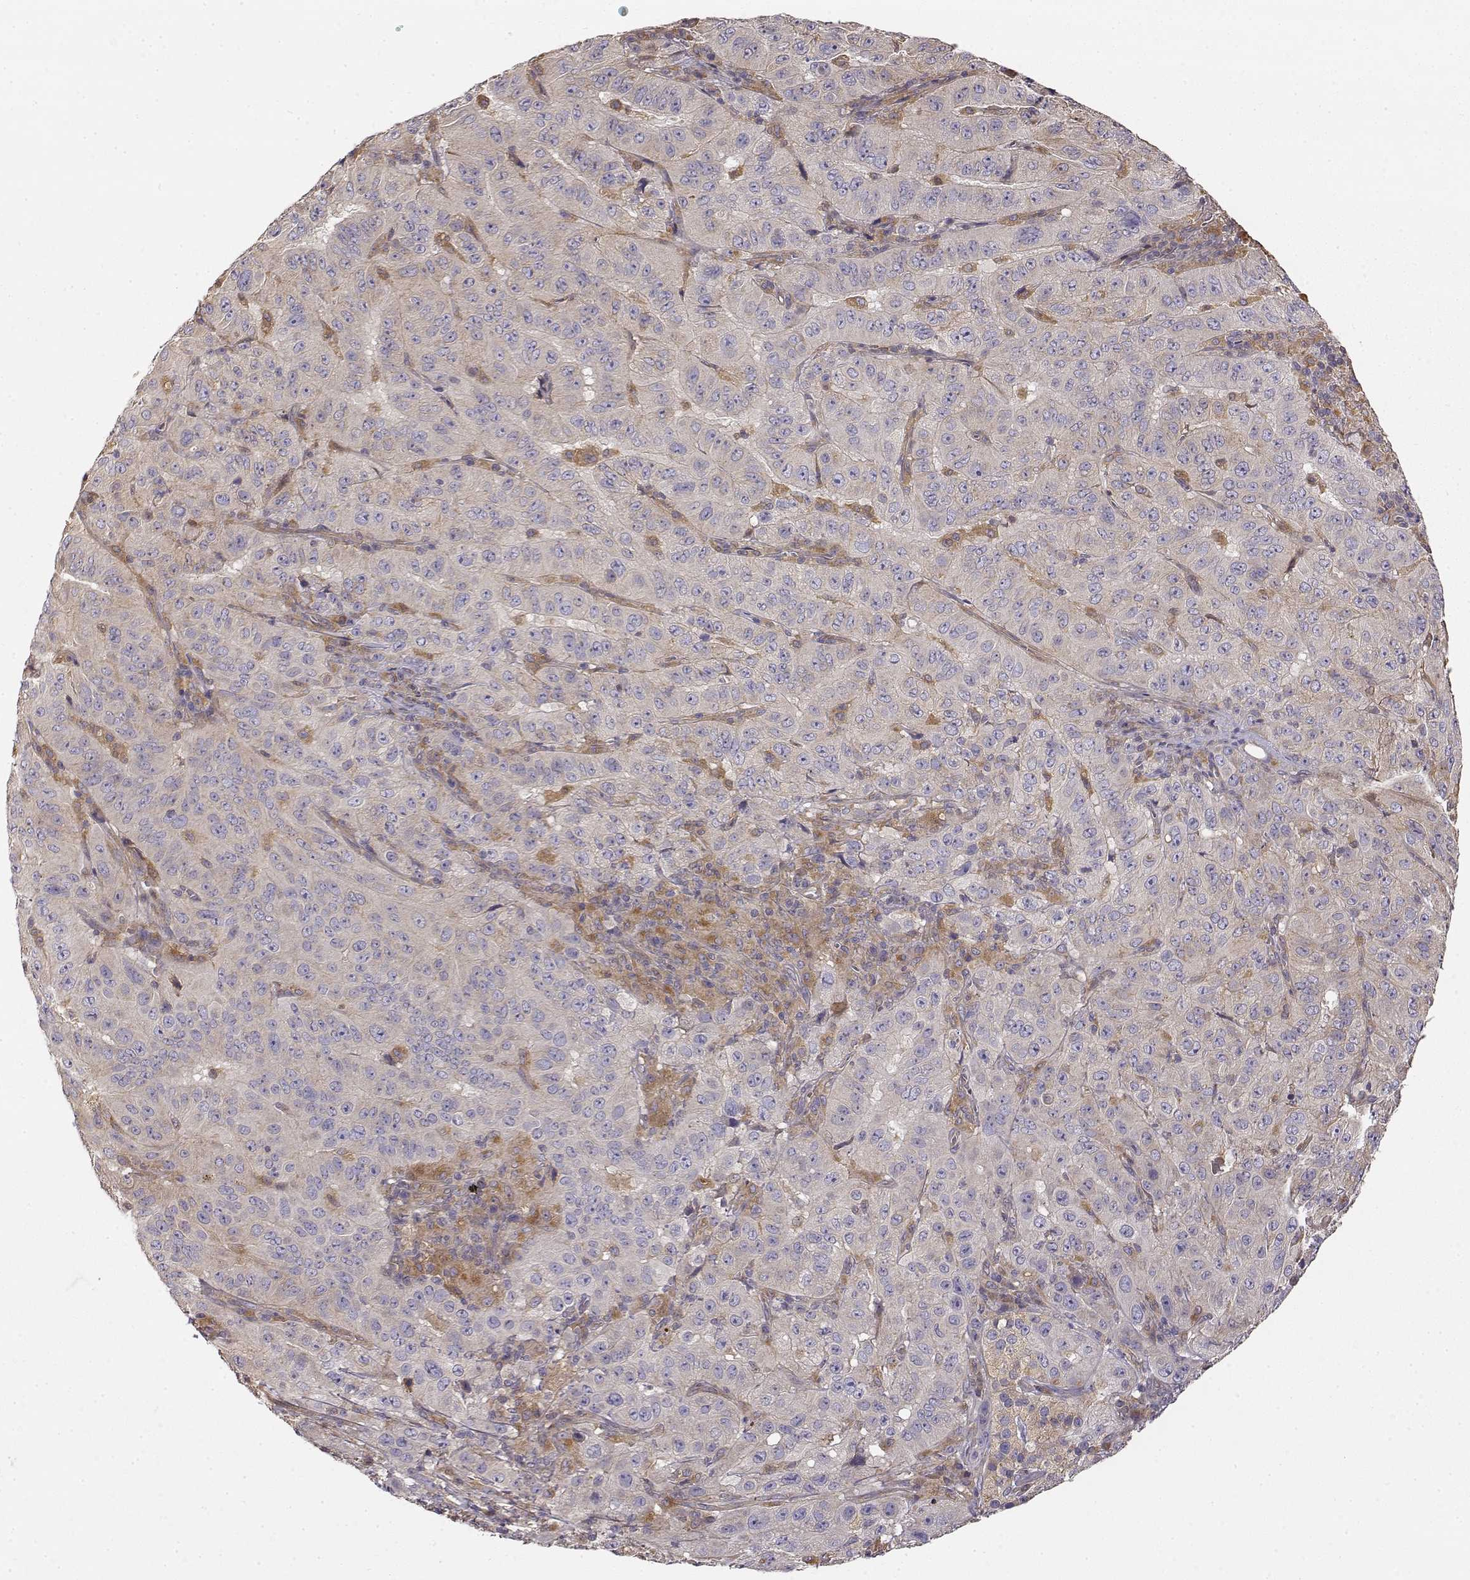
{"staining": {"intensity": "moderate", "quantity": "<25%", "location": "cytoplasmic/membranous"}, "tissue": "pancreatic cancer", "cell_type": "Tumor cells", "image_type": "cancer", "snomed": [{"axis": "morphology", "description": "Adenocarcinoma, NOS"}, {"axis": "topography", "description": "Pancreas"}], "caption": "This histopathology image shows pancreatic cancer stained with immunohistochemistry (IHC) to label a protein in brown. The cytoplasmic/membranous of tumor cells show moderate positivity for the protein. Nuclei are counter-stained blue.", "gene": "CRIM1", "patient": {"sex": "male", "age": 63}}